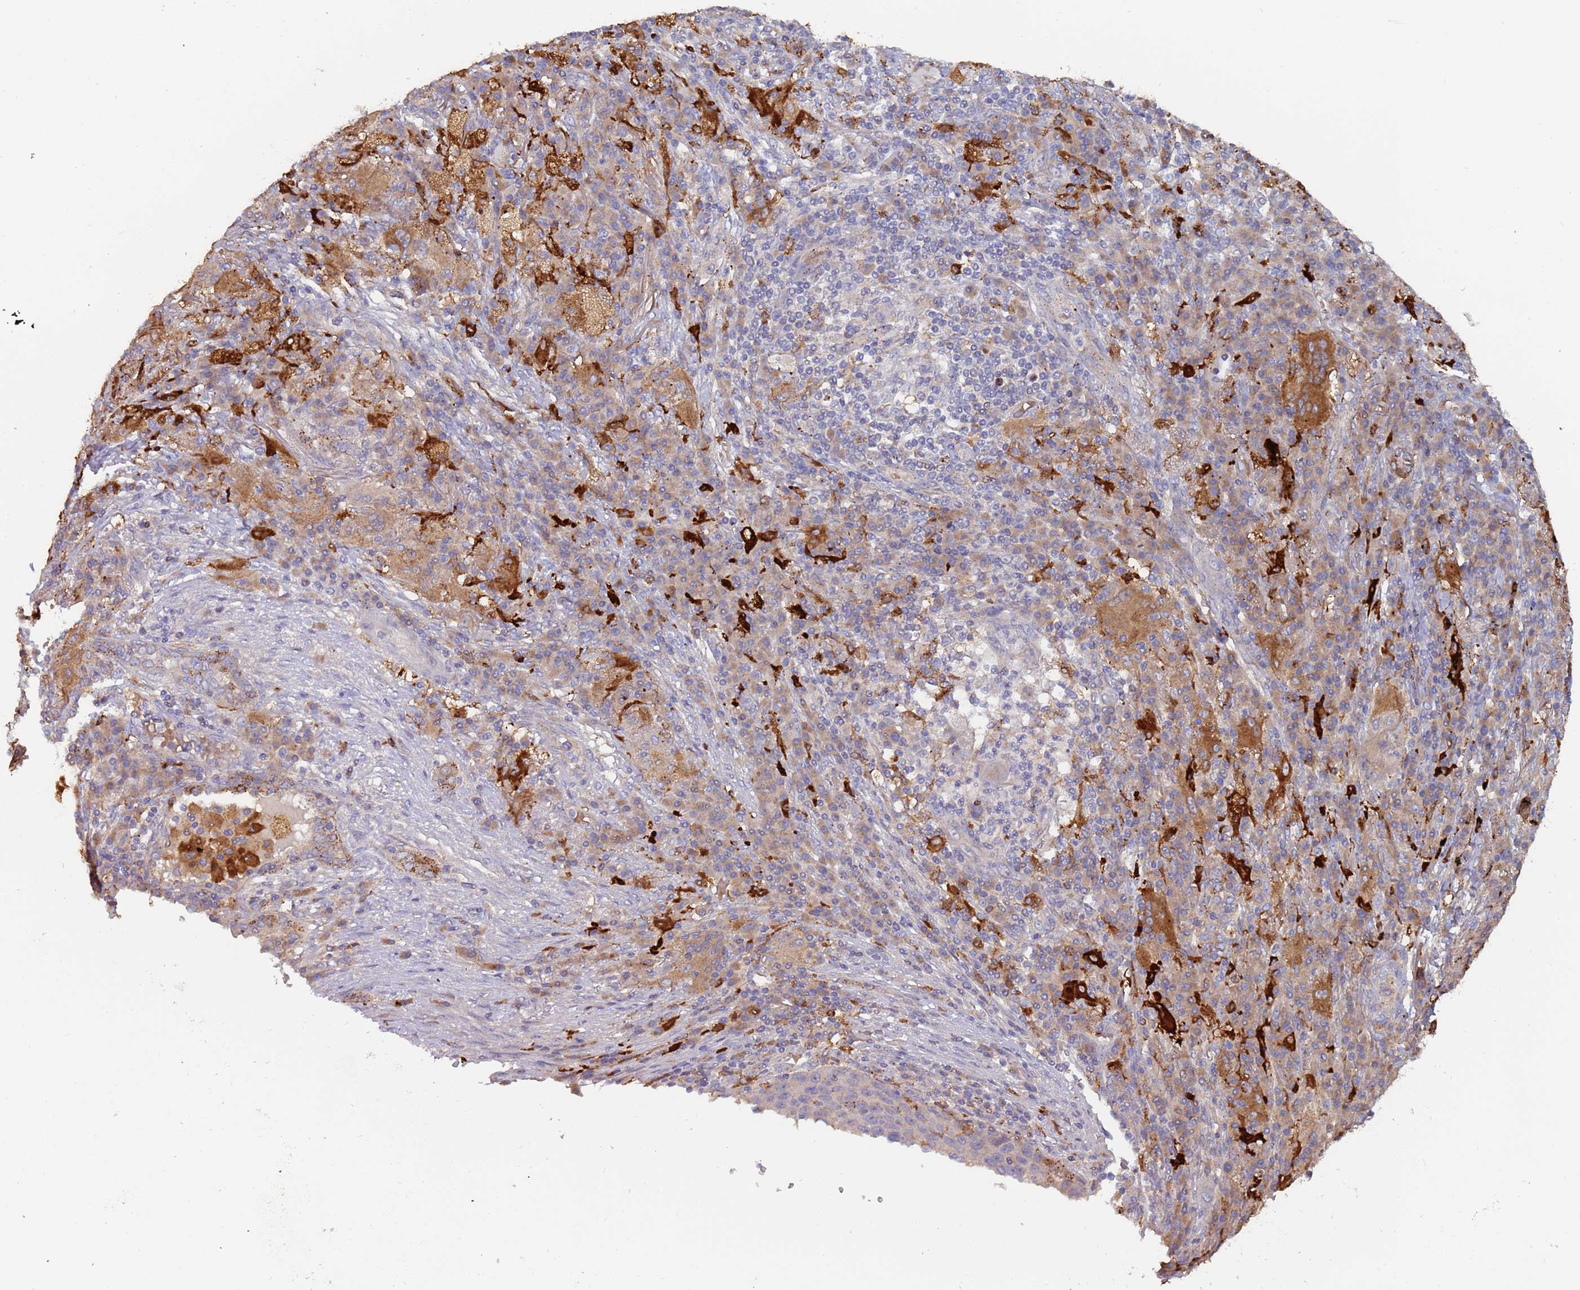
{"staining": {"intensity": "weak", "quantity": "<25%", "location": "cytoplasmic/membranous"}, "tissue": "lung cancer", "cell_type": "Tumor cells", "image_type": "cancer", "snomed": [{"axis": "morphology", "description": "Squamous cell carcinoma, NOS"}, {"axis": "topography", "description": "Lung"}], "caption": "This micrograph is of lung squamous cell carcinoma stained with IHC to label a protein in brown with the nuclei are counter-stained blue. There is no expression in tumor cells. (DAB (3,3'-diaminobenzidine) immunohistochemistry (IHC), high magnification).", "gene": "MALRD1", "patient": {"sex": "female", "age": 63}}